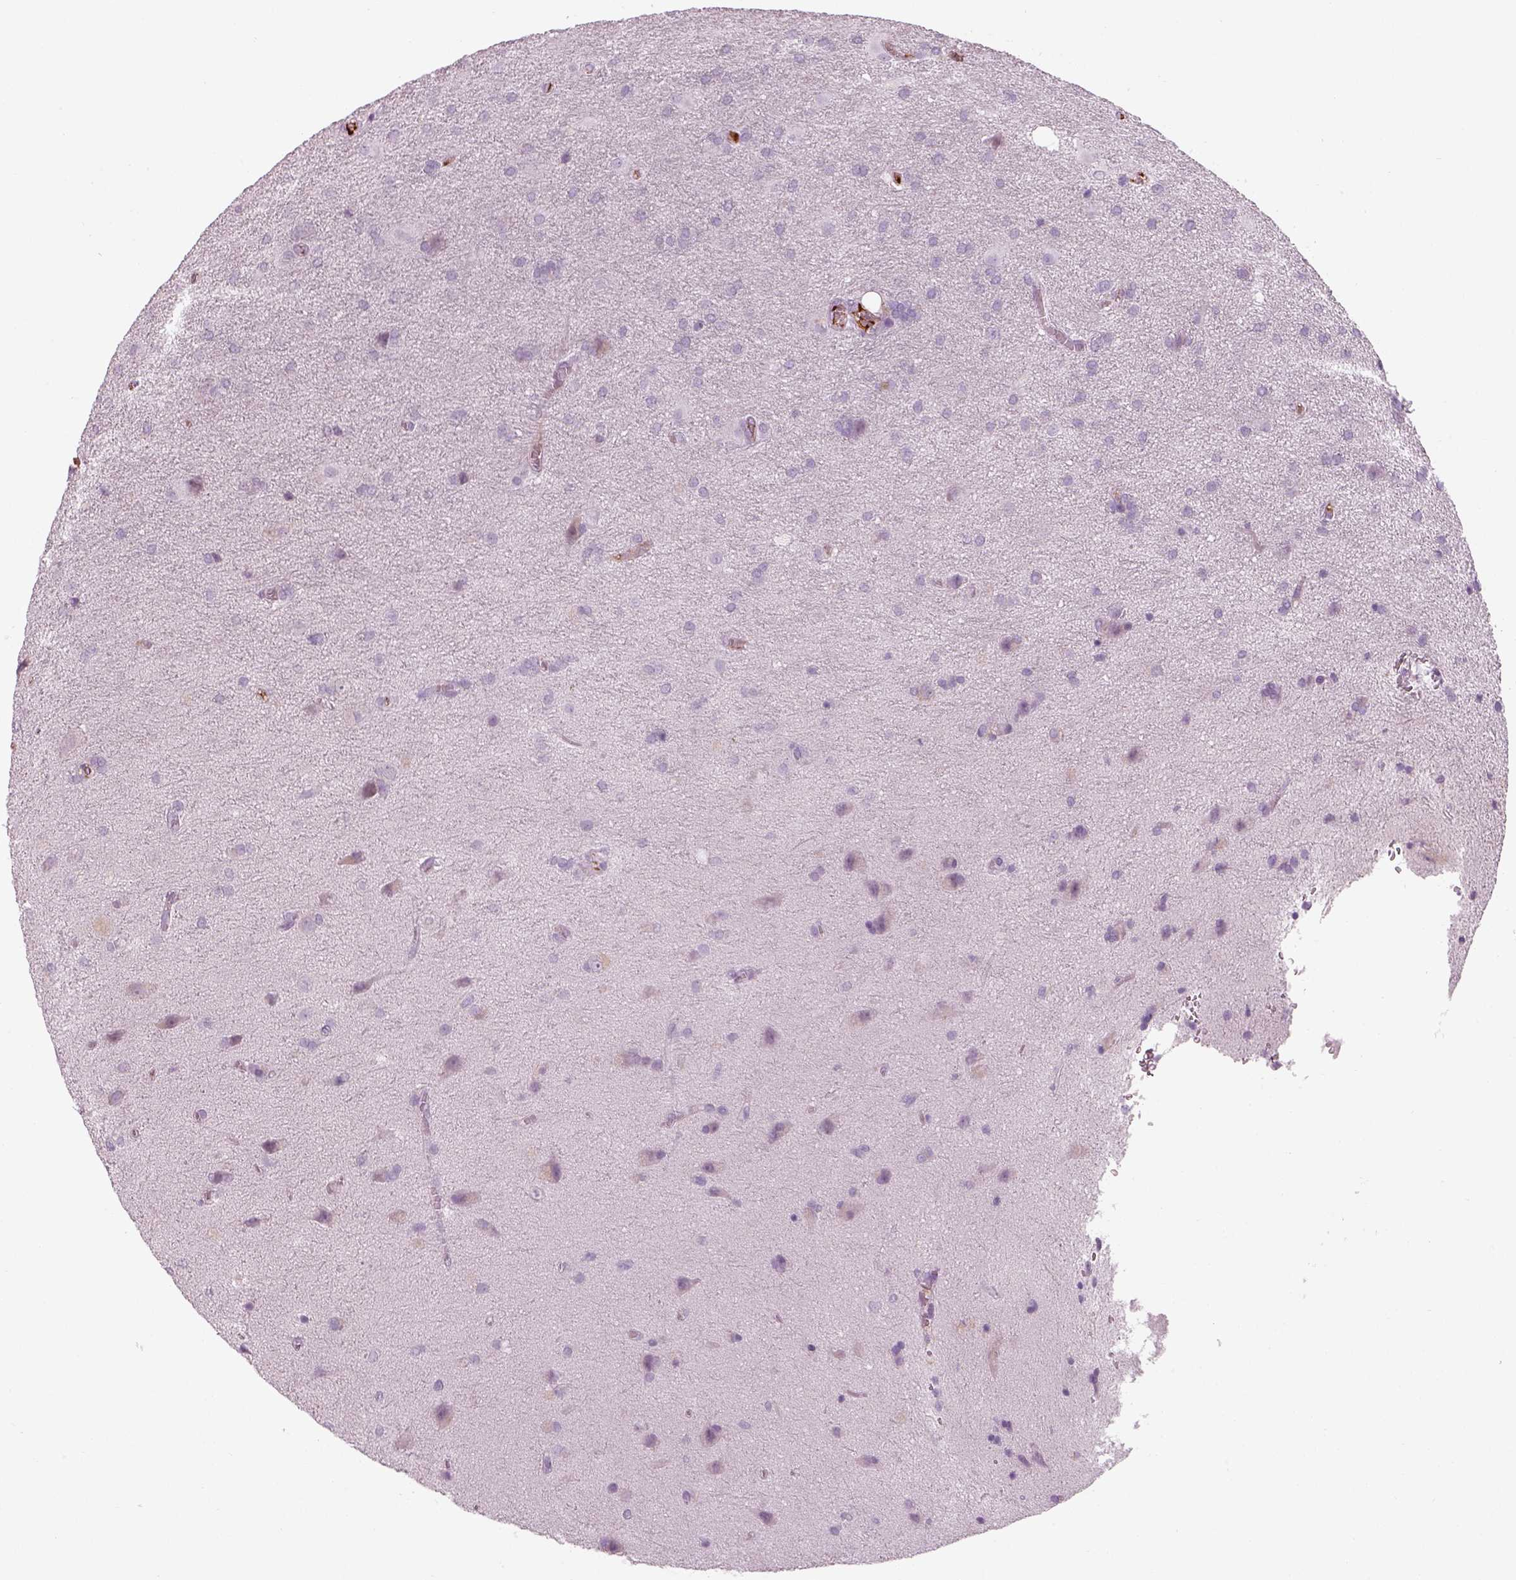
{"staining": {"intensity": "negative", "quantity": "none", "location": "none"}, "tissue": "glioma", "cell_type": "Tumor cells", "image_type": "cancer", "snomed": [{"axis": "morphology", "description": "Glioma, malignant, Low grade"}, {"axis": "topography", "description": "Brain"}], "caption": "Immunohistochemical staining of human low-grade glioma (malignant) shows no significant positivity in tumor cells.", "gene": "PABPC1L2B", "patient": {"sex": "male", "age": 58}}